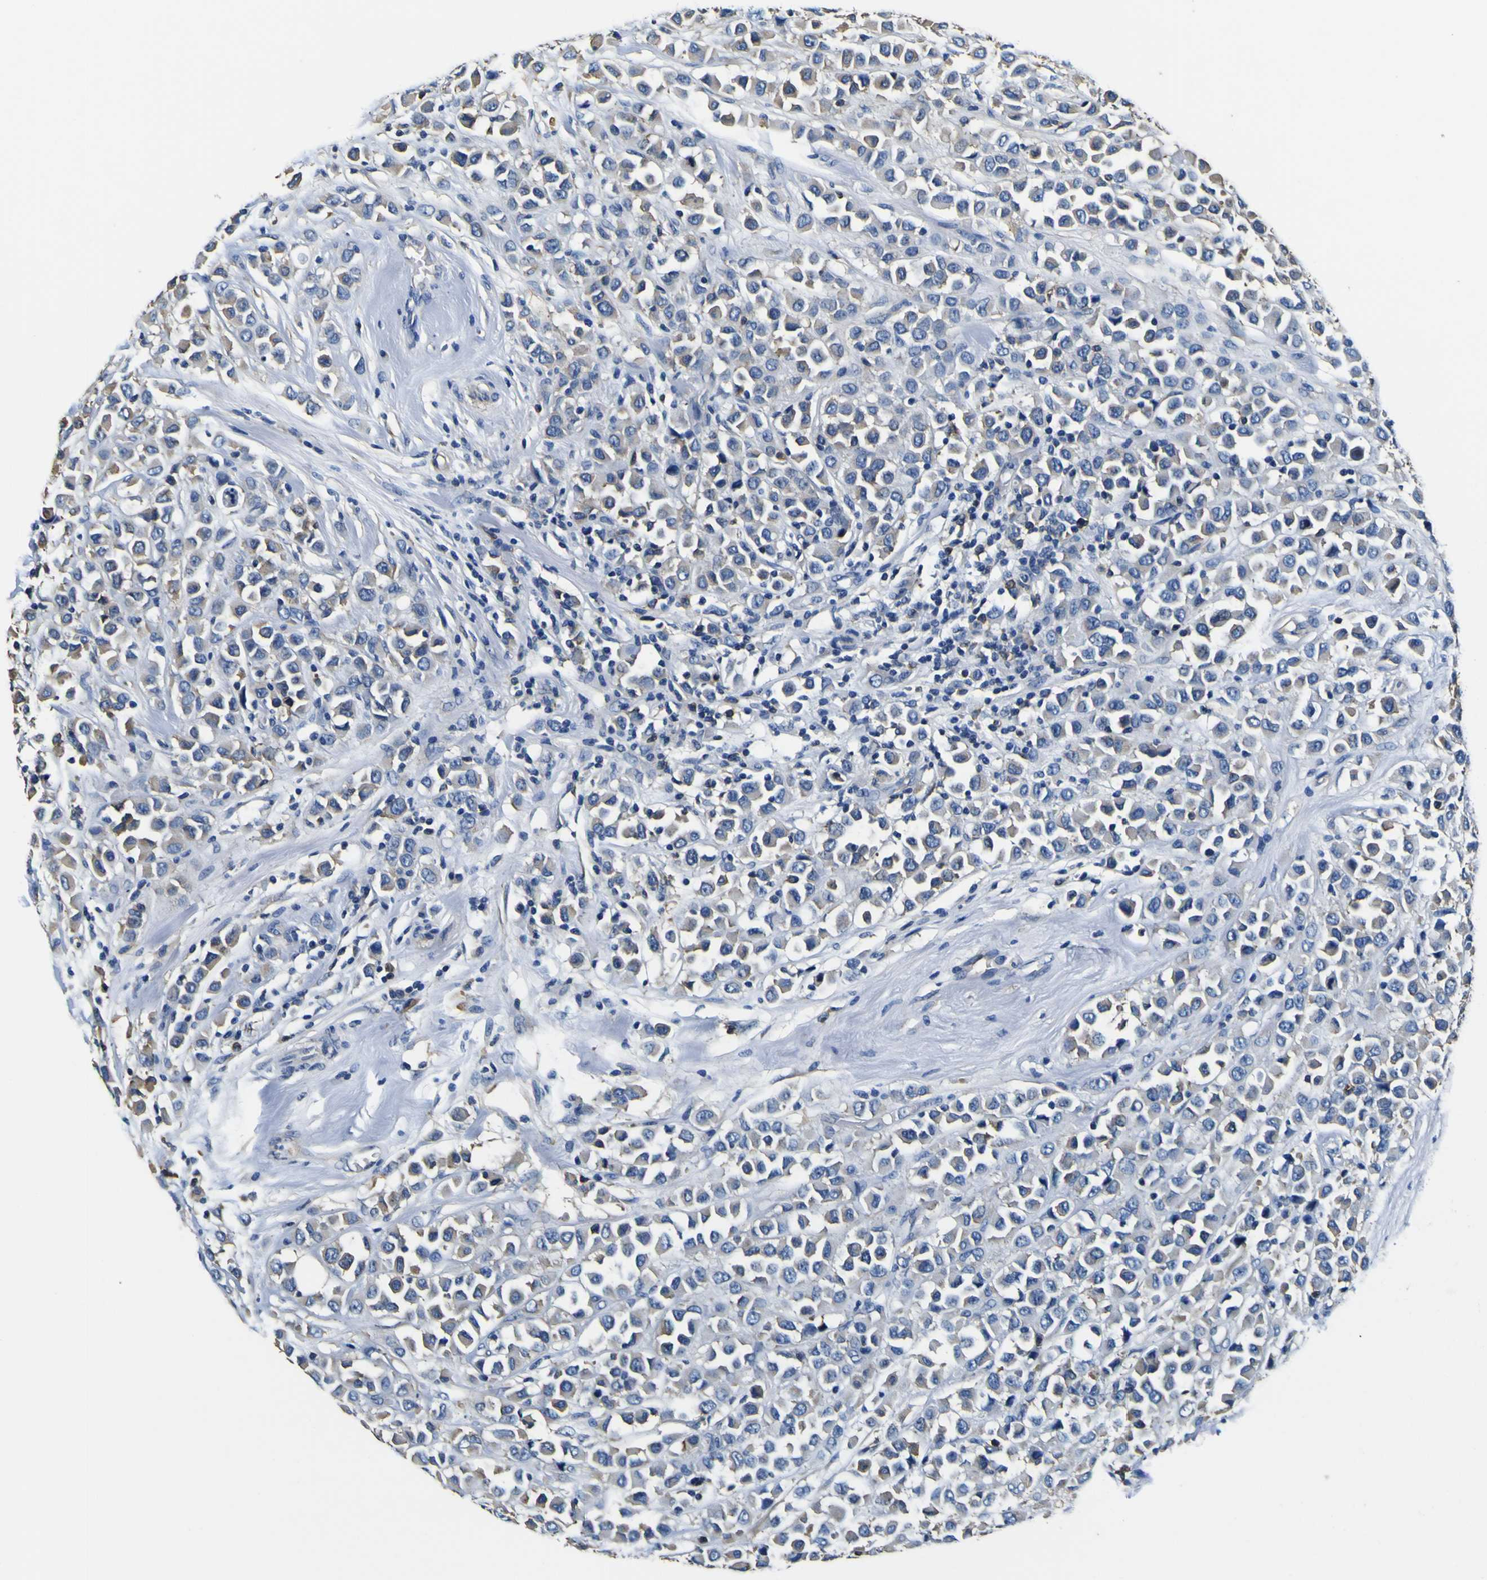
{"staining": {"intensity": "weak", "quantity": "25%-75%", "location": "cytoplasmic/membranous"}, "tissue": "breast cancer", "cell_type": "Tumor cells", "image_type": "cancer", "snomed": [{"axis": "morphology", "description": "Duct carcinoma"}, {"axis": "topography", "description": "Breast"}], "caption": "Immunohistochemical staining of breast cancer (invasive ductal carcinoma) reveals weak cytoplasmic/membranous protein positivity in approximately 25%-75% of tumor cells.", "gene": "TUBA1B", "patient": {"sex": "female", "age": 61}}